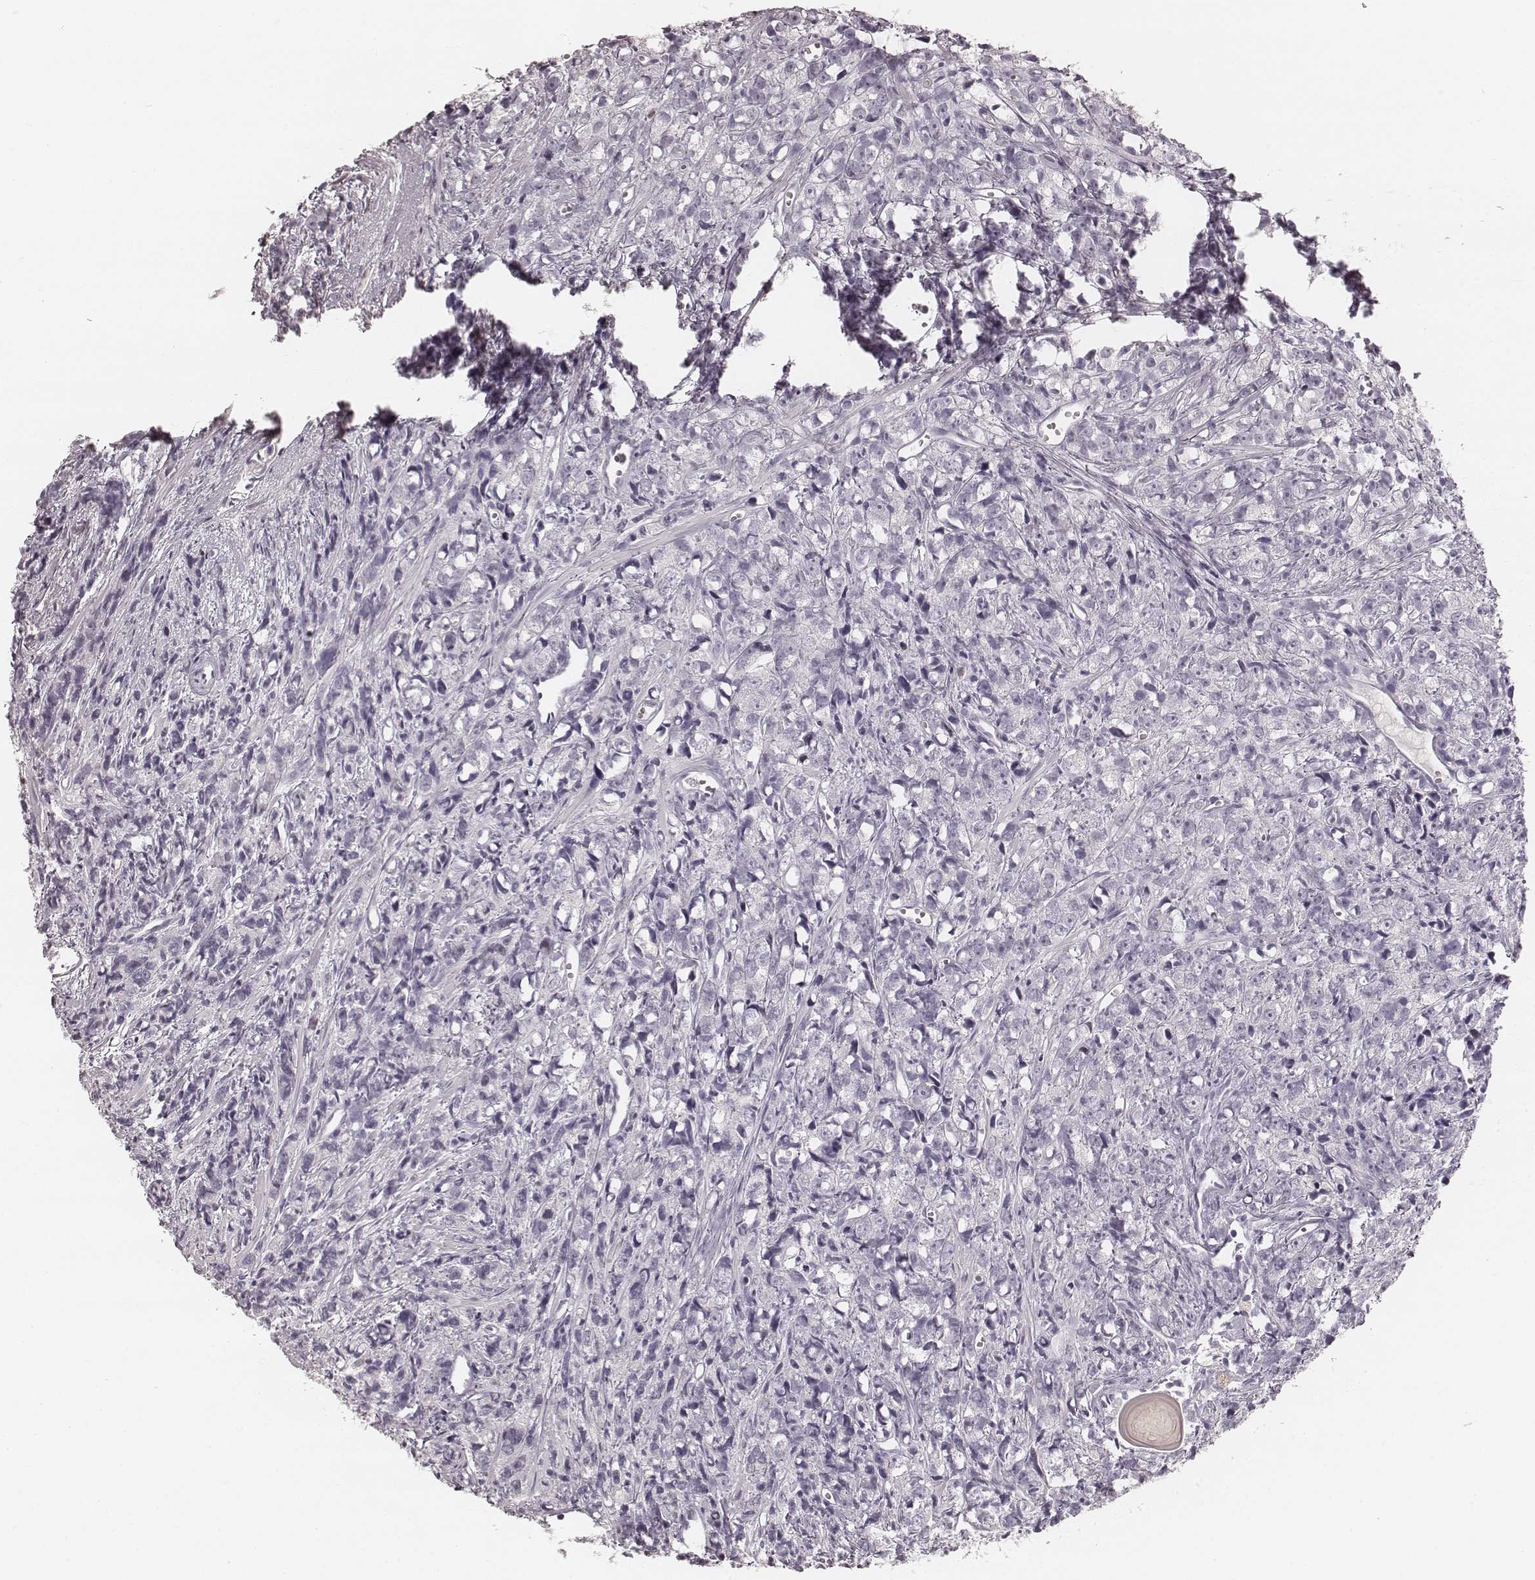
{"staining": {"intensity": "negative", "quantity": "none", "location": "none"}, "tissue": "prostate cancer", "cell_type": "Tumor cells", "image_type": "cancer", "snomed": [{"axis": "morphology", "description": "Adenocarcinoma, High grade"}, {"axis": "topography", "description": "Prostate"}], "caption": "Immunohistochemistry of prostate adenocarcinoma (high-grade) exhibits no expression in tumor cells.", "gene": "TEX37", "patient": {"sex": "male", "age": 77}}